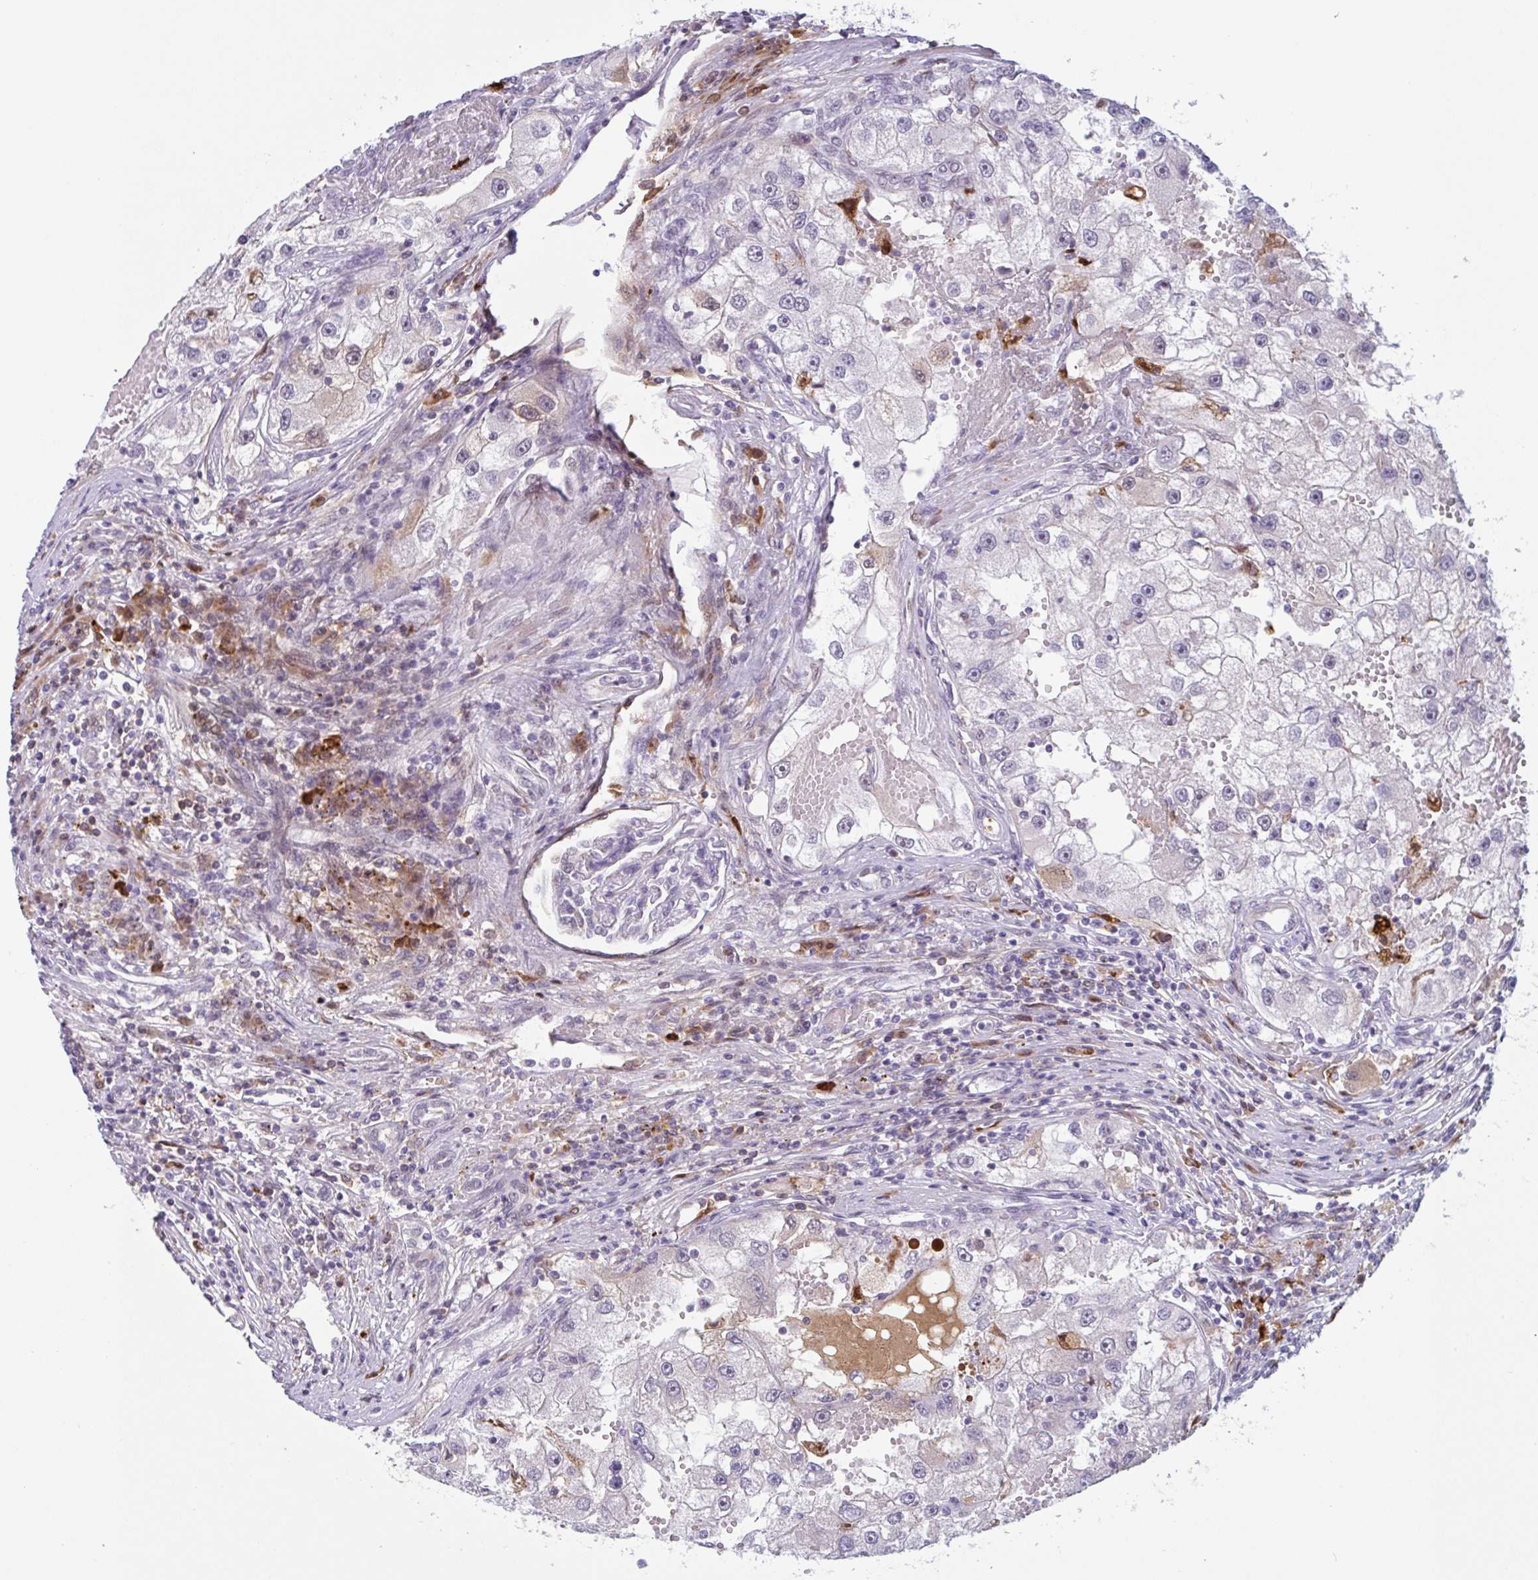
{"staining": {"intensity": "weak", "quantity": "<25%", "location": "cytoplasmic/membranous,nuclear"}, "tissue": "renal cancer", "cell_type": "Tumor cells", "image_type": "cancer", "snomed": [{"axis": "morphology", "description": "Adenocarcinoma, NOS"}, {"axis": "topography", "description": "Kidney"}], "caption": "The immunohistochemistry photomicrograph has no significant expression in tumor cells of renal adenocarcinoma tissue.", "gene": "PLG", "patient": {"sex": "male", "age": 63}}